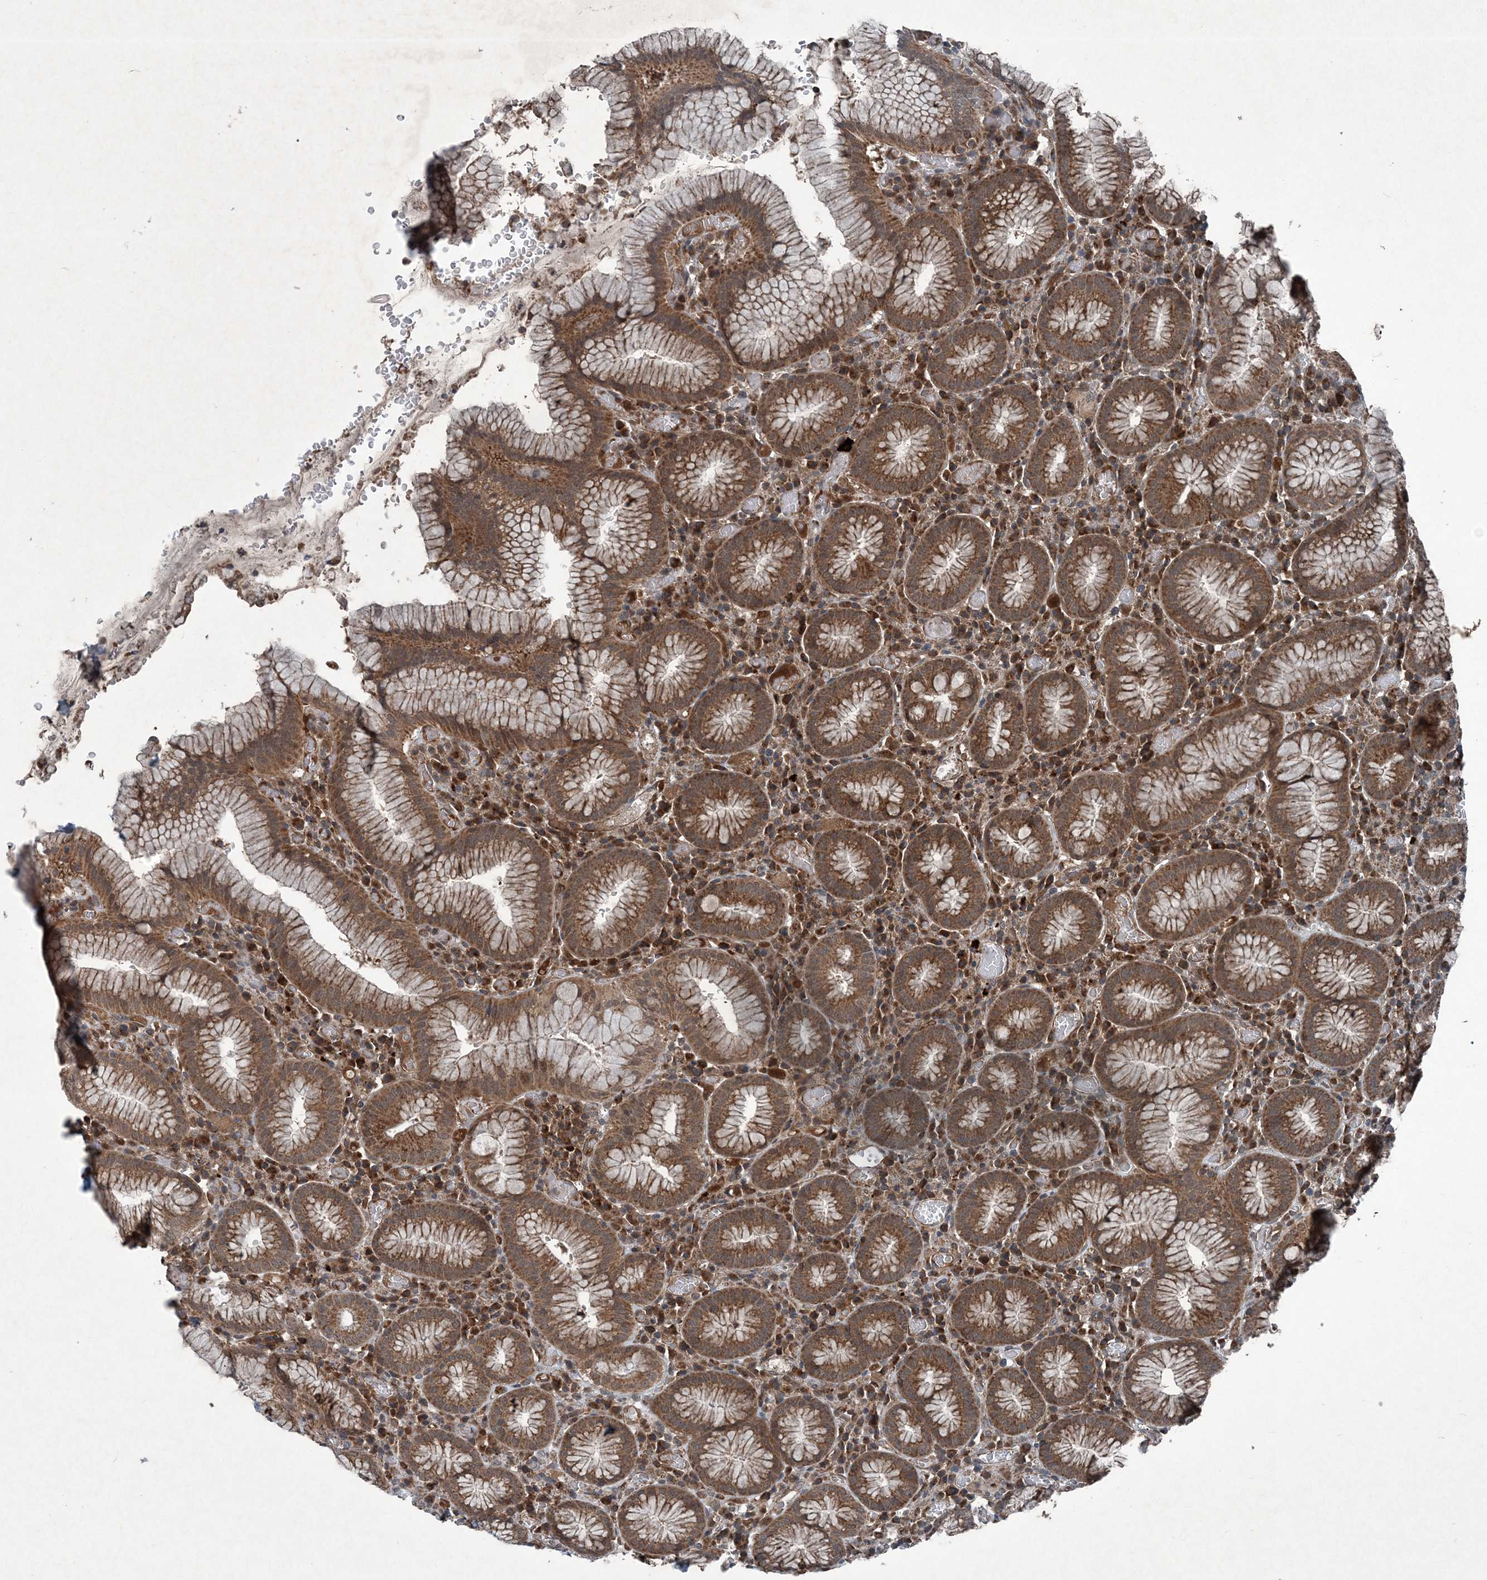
{"staining": {"intensity": "strong", "quantity": ">75%", "location": "cytoplasmic/membranous"}, "tissue": "stomach", "cell_type": "Glandular cells", "image_type": "normal", "snomed": [{"axis": "morphology", "description": "Normal tissue, NOS"}, {"axis": "topography", "description": "Stomach"}], "caption": "The histopathology image reveals a brown stain indicating the presence of a protein in the cytoplasmic/membranous of glandular cells in stomach. (Stains: DAB in brown, nuclei in blue, Microscopy: brightfield microscopy at high magnification).", "gene": "NDUFA2", "patient": {"sex": "male", "age": 55}}